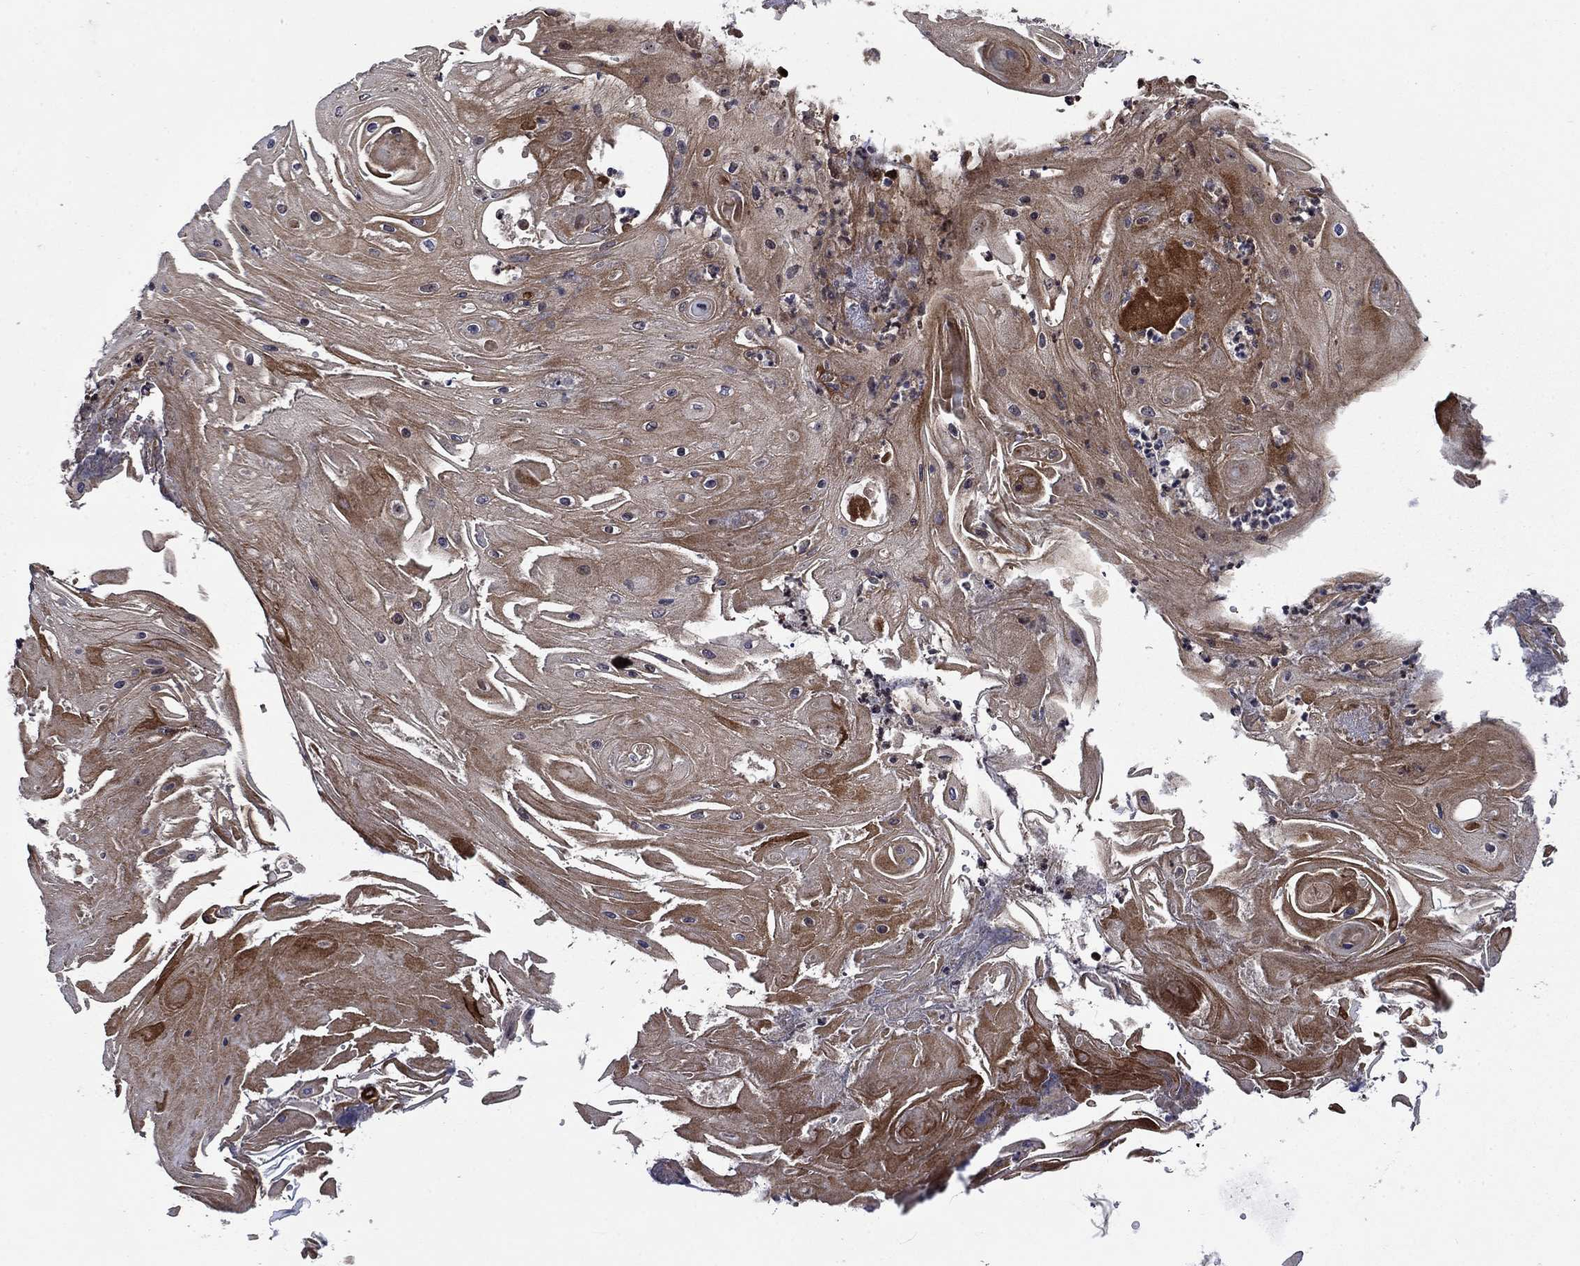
{"staining": {"intensity": "moderate", "quantity": "25%-75%", "location": "nuclear"}, "tissue": "skin cancer", "cell_type": "Tumor cells", "image_type": "cancer", "snomed": [{"axis": "morphology", "description": "Squamous cell carcinoma, NOS"}, {"axis": "topography", "description": "Skin"}], "caption": "Protein expression by immunohistochemistry shows moderate nuclear staining in about 25%-75% of tumor cells in skin squamous cell carcinoma.", "gene": "AGTPBP1", "patient": {"sex": "male", "age": 62}}